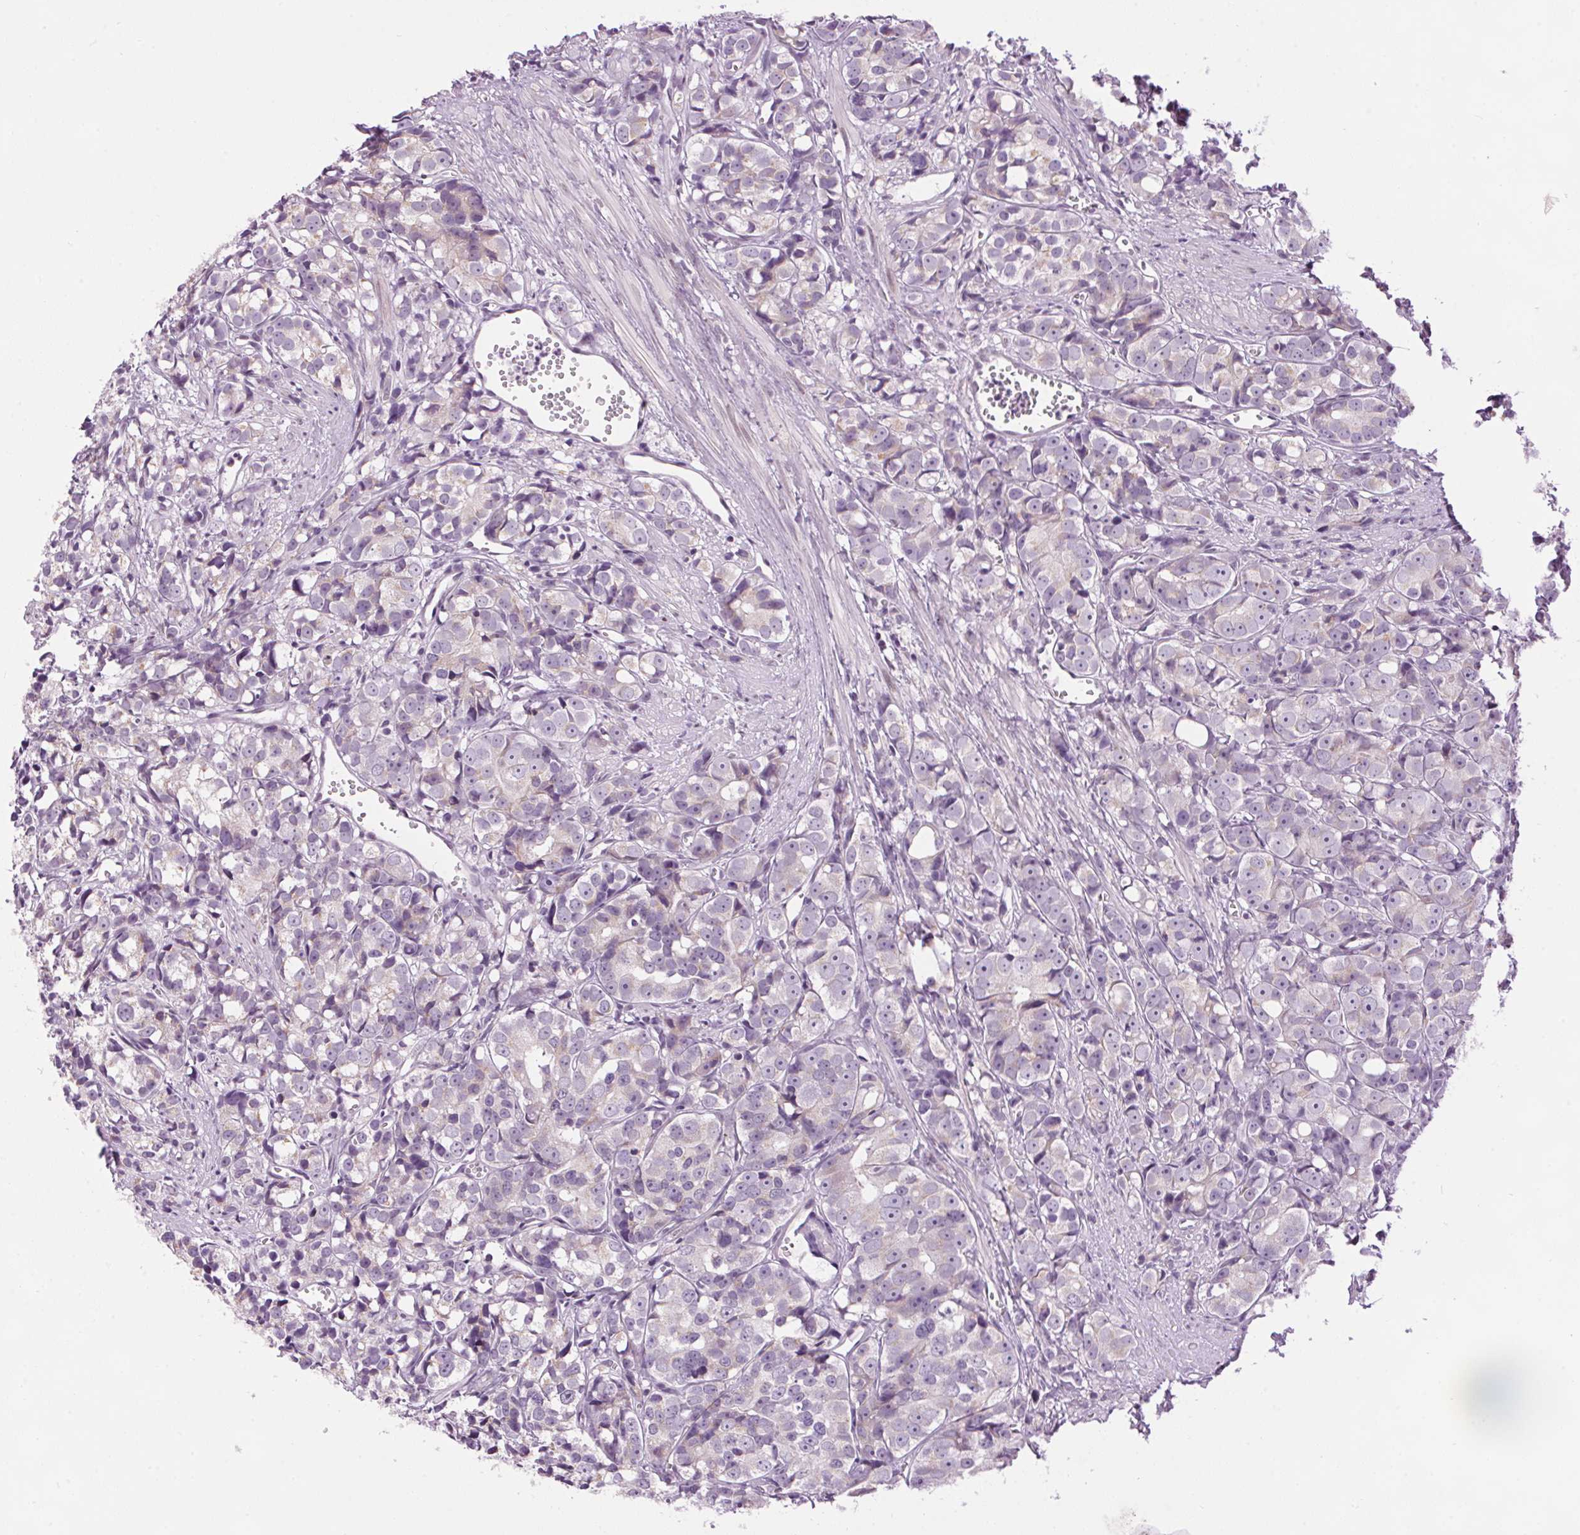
{"staining": {"intensity": "negative", "quantity": "none", "location": "none"}, "tissue": "prostate cancer", "cell_type": "Tumor cells", "image_type": "cancer", "snomed": [{"axis": "morphology", "description": "Adenocarcinoma, High grade"}, {"axis": "topography", "description": "Prostate"}], "caption": "IHC image of neoplastic tissue: prostate cancer stained with DAB (3,3'-diaminobenzidine) exhibits no significant protein positivity in tumor cells. (DAB immunohistochemistry visualized using brightfield microscopy, high magnification).", "gene": "SMIM13", "patient": {"sex": "male", "age": 77}}